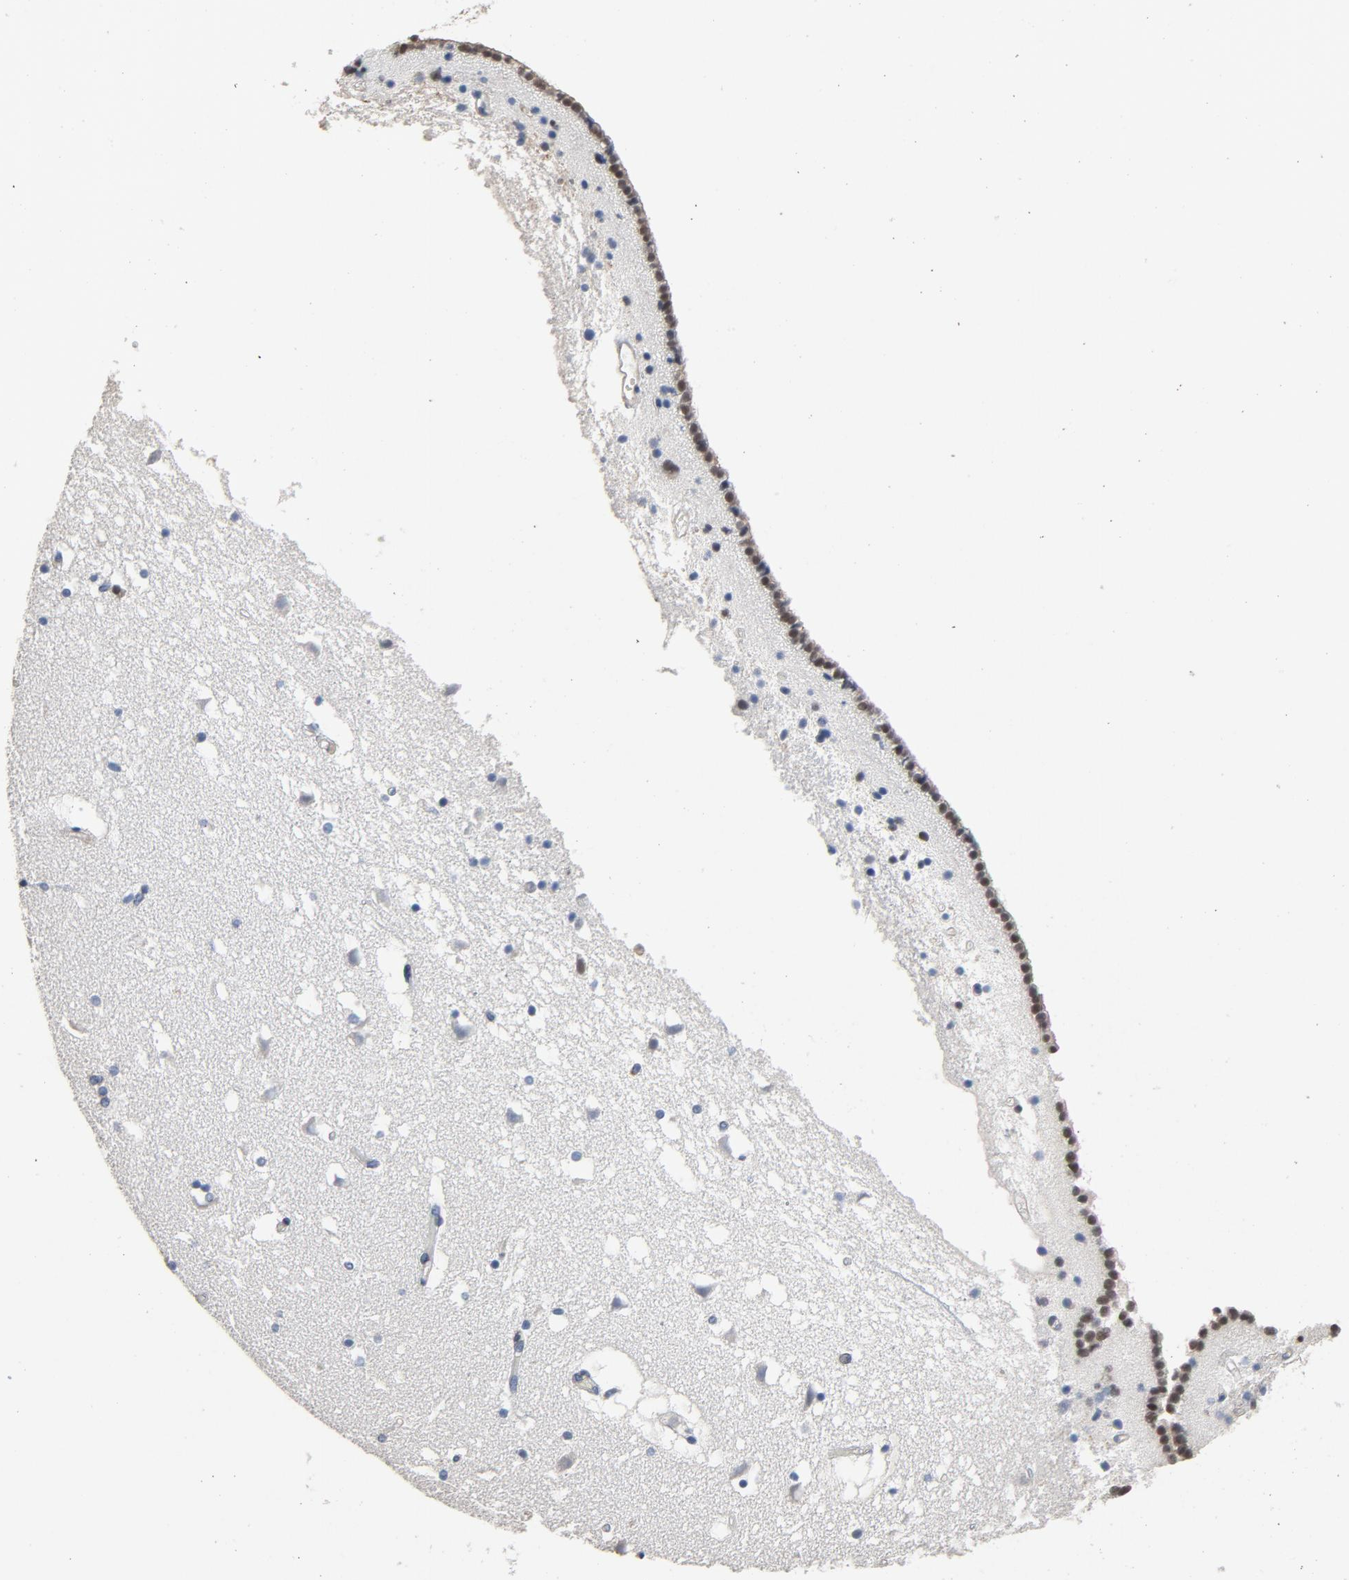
{"staining": {"intensity": "moderate", "quantity": "<25%", "location": "nuclear"}, "tissue": "caudate", "cell_type": "Glial cells", "image_type": "normal", "snomed": [{"axis": "morphology", "description": "Normal tissue, NOS"}, {"axis": "topography", "description": "Lateral ventricle wall"}], "caption": "An immunohistochemistry photomicrograph of benign tissue is shown. Protein staining in brown highlights moderate nuclear positivity in caudate within glial cells.", "gene": "SOX6", "patient": {"sex": "male", "age": 45}}